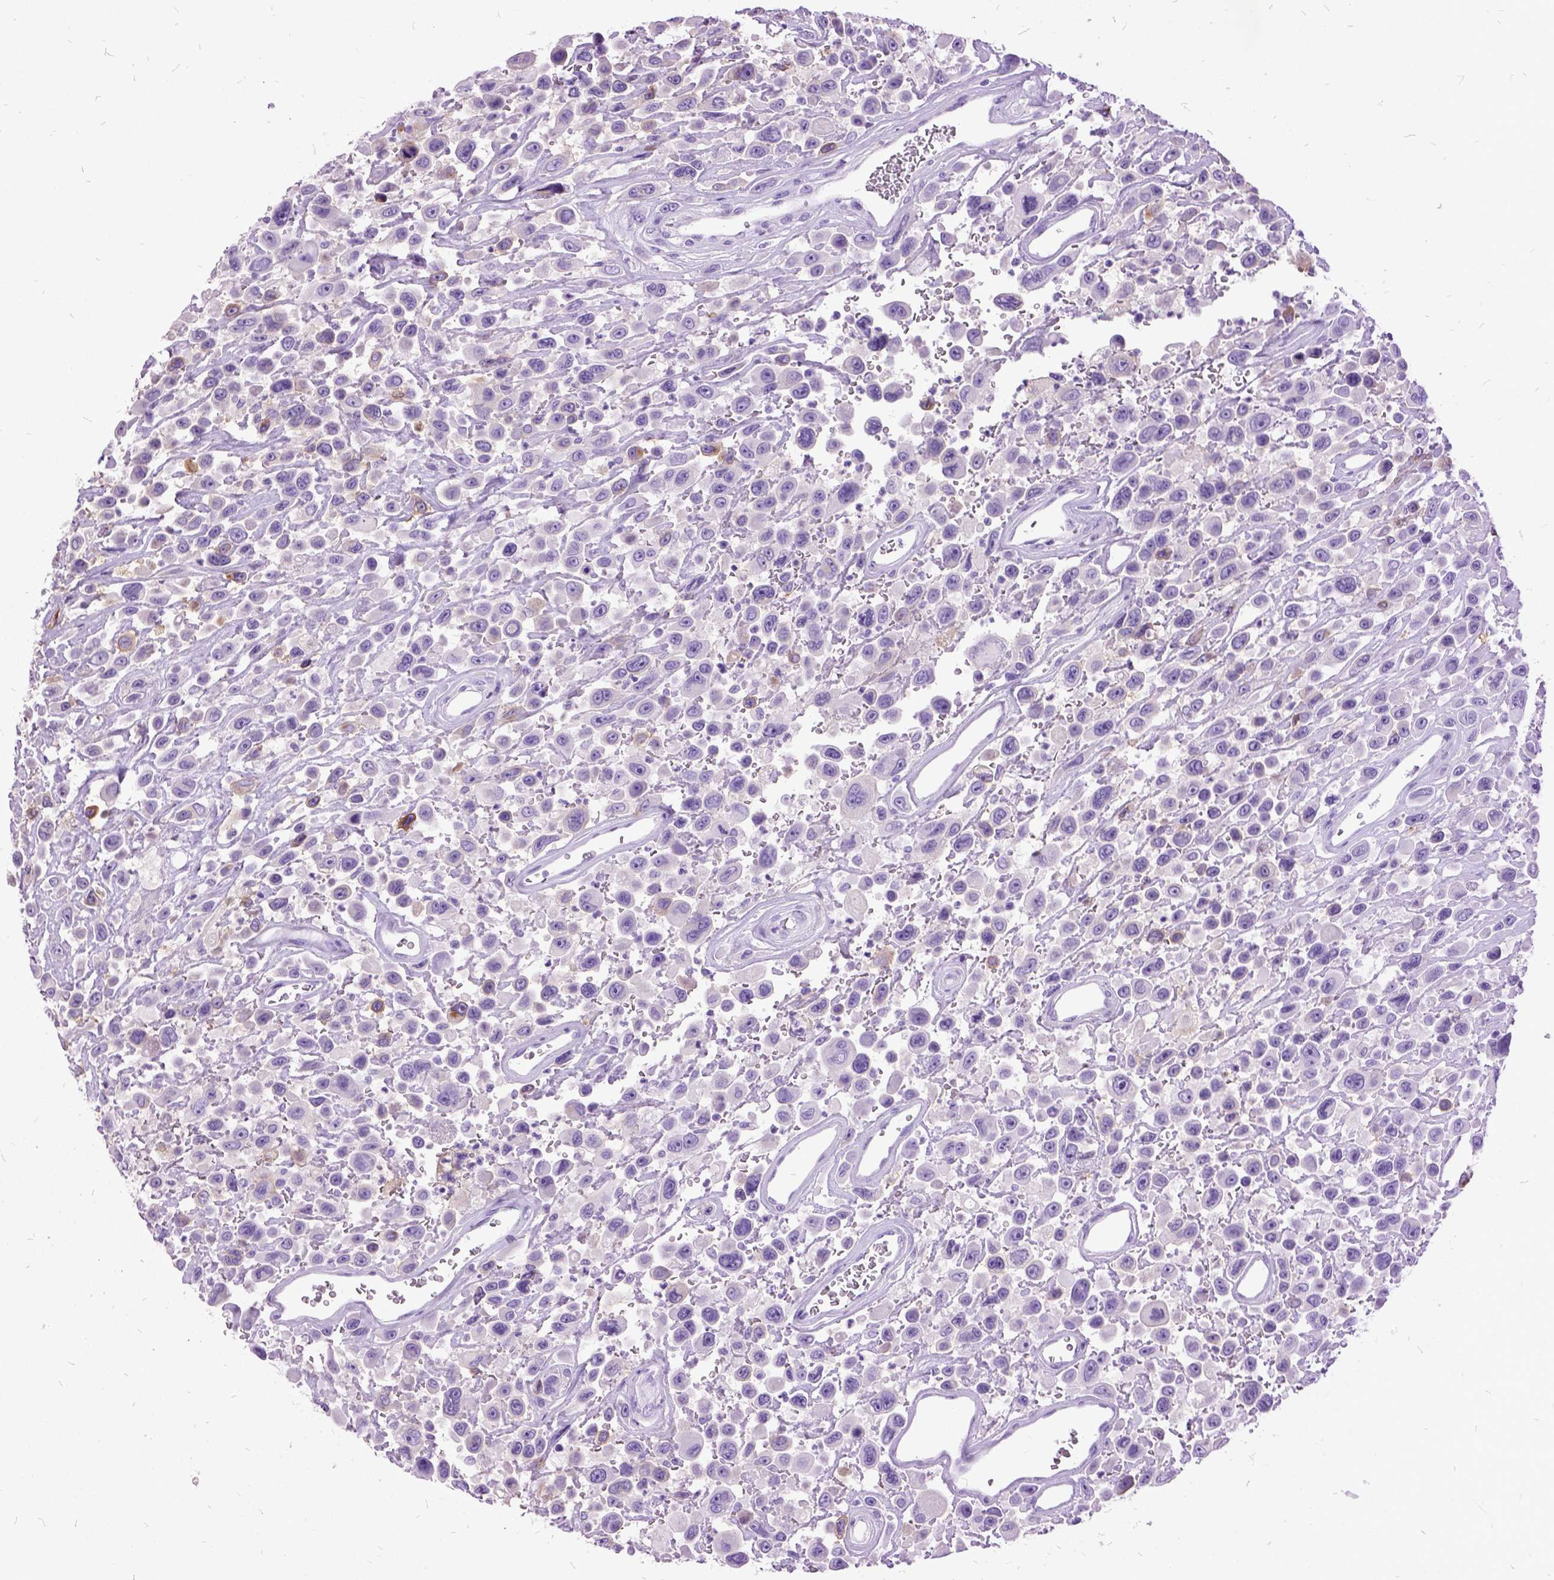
{"staining": {"intensity": "negative", "quantity": "none", "location": "none"}, "tissue": "urothelial cancer", "cell_type": "Tumor cells", "image_type": "cancer", "snomed": [{"axis": "morphology", "description": "Urothelial carcinoma, High grade"}, {"axis": "topography", "description": "Urinary bladder"}], "caption": "Immunohistochemistry (IHC) of urothelial carcinoma (high-grade) shows no expression in tumor cells.", "gene": "MME", "patient": {"sex": "male", "age": 53}}